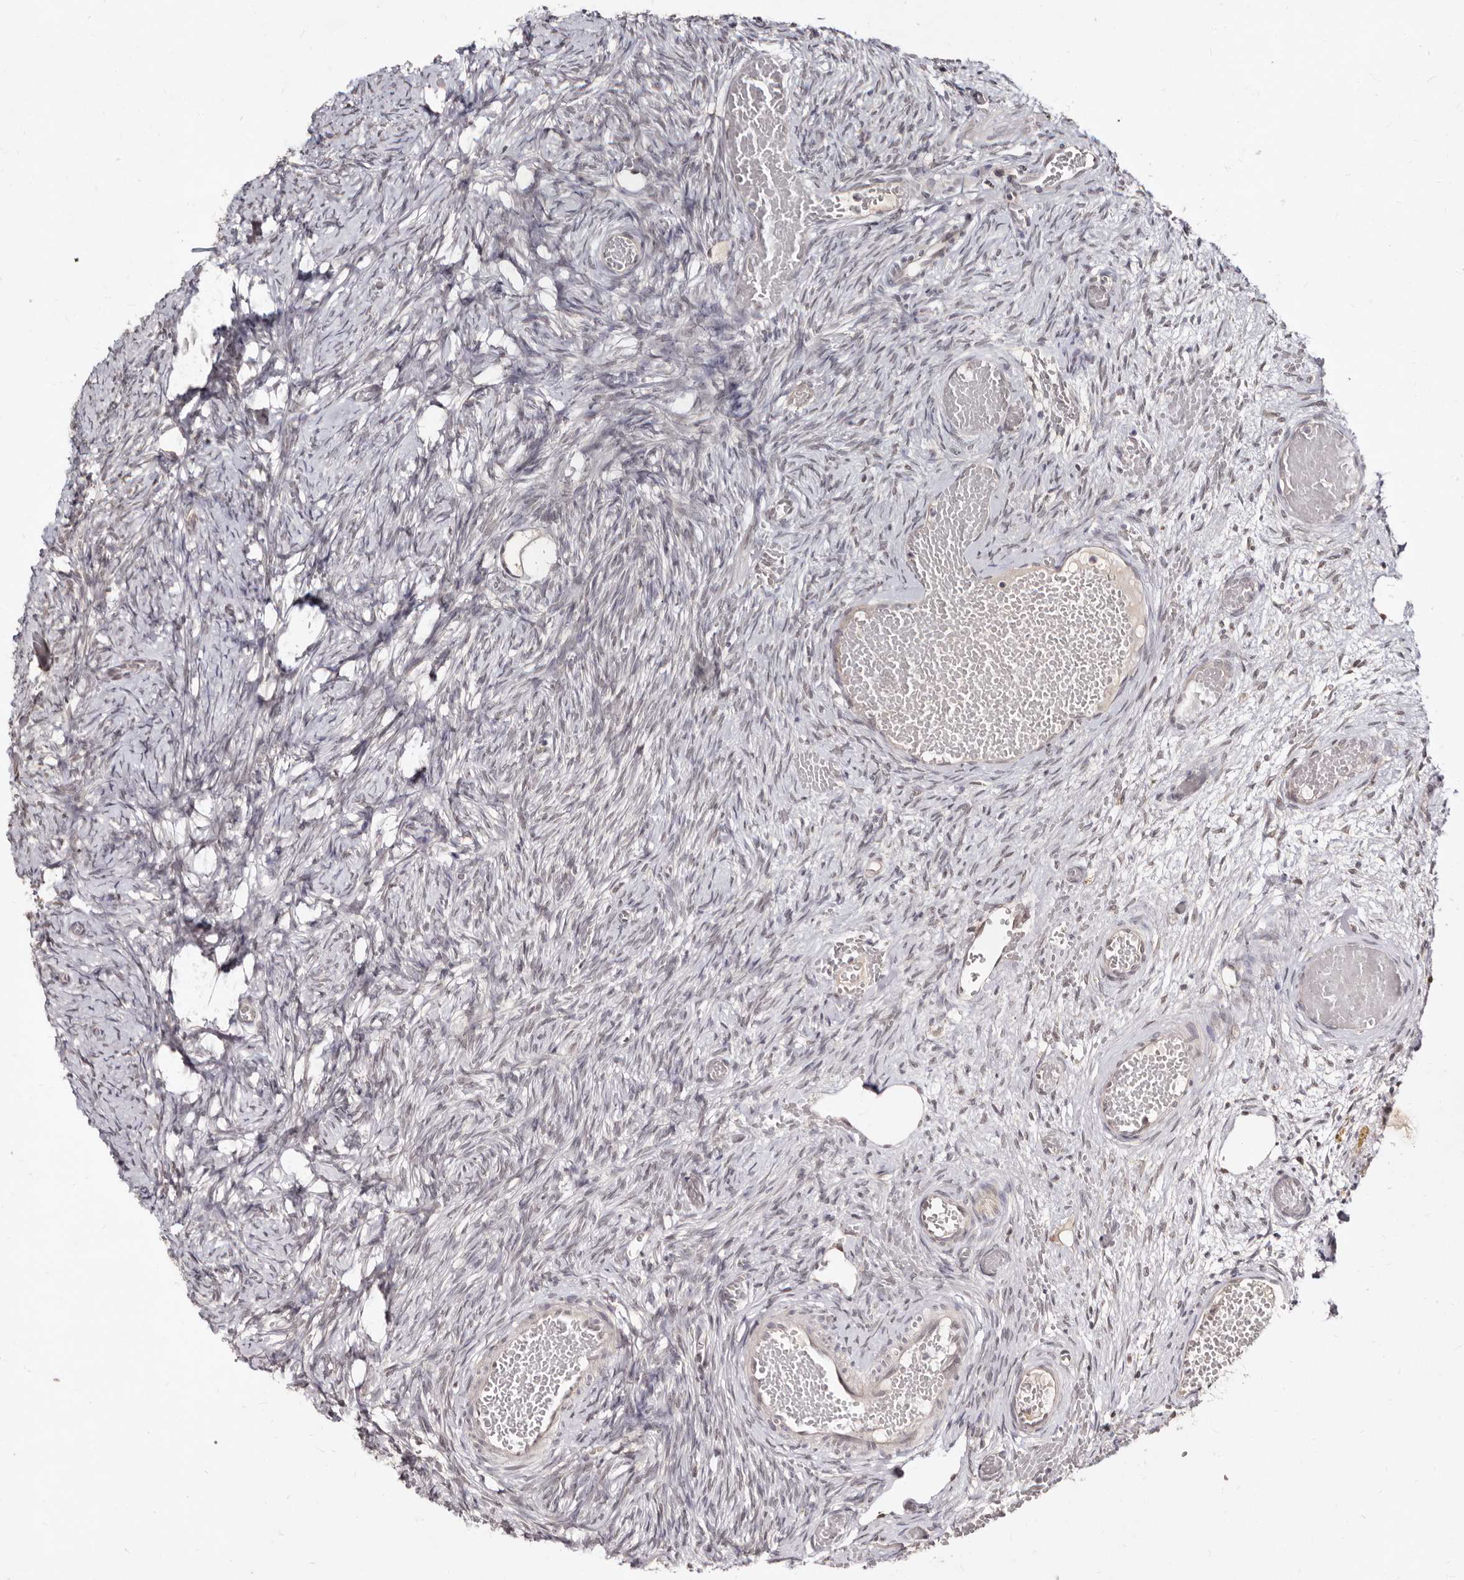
{"staining": {"intensity": "moderate", "quantity": ">75%", "location": "nuclear"}, "tissue": "ovary", "cell_type": "Follicle cells", "image_type": "normal", "snomed": [{"axis": "morphology", "description": "Adenocarcinoma, NOS"}, {"axis": "topography", "description": "Endometrium"}], "caption": "Moderate nuclear expression for a protein is appreciated in about >75% of follicle cells of unremarkable ovary using immunohistochemistry.", "gene": "LCORL", "patient": {"sex": "female", "age": 32}}